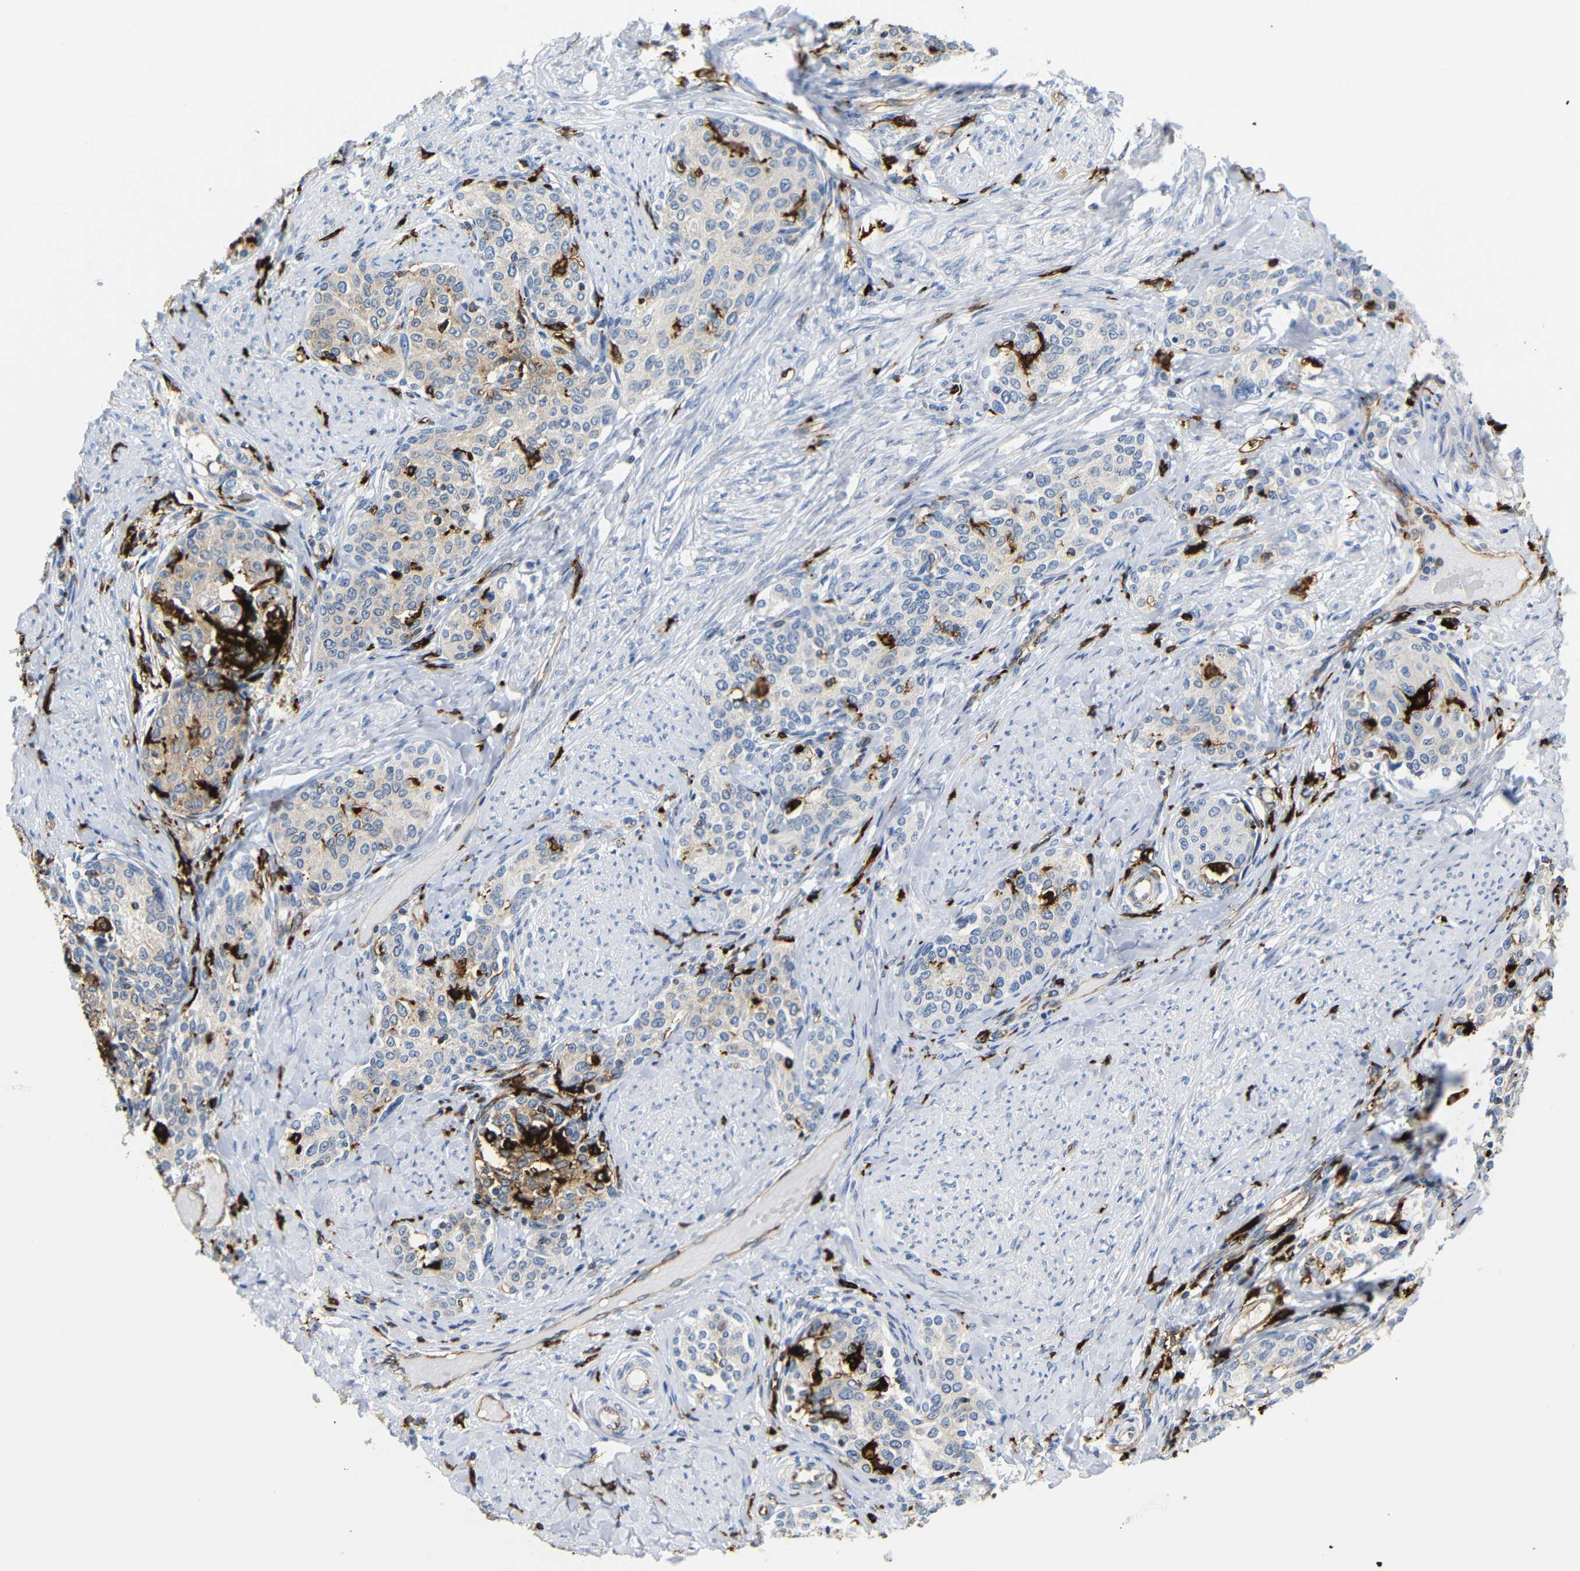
{"staining": {"intensity": "moderate", "quantity": "<25%", "location": "cytoplasmic/membranous"}, "tissue": "cervical cancer", "cell_type": "Tumor cells", "image_type": "cancer", "snomed": [{"axis": "morphology", "description": "Squamous cell carcinoma, NOS"}, {"axis": "morphology", "description": "Adenocarcinoma, NOS"}, {"axis": "topography", "description": "Cervix"}], "caption": "Cervical cancer stained for a protein (brown) demonstrates moderate cytoplasmic/membranous positive staining in approximately <25% of tumor cells.", "gene": "HLA-DQB1", "patient": {"sex": "female", "age": 52}}